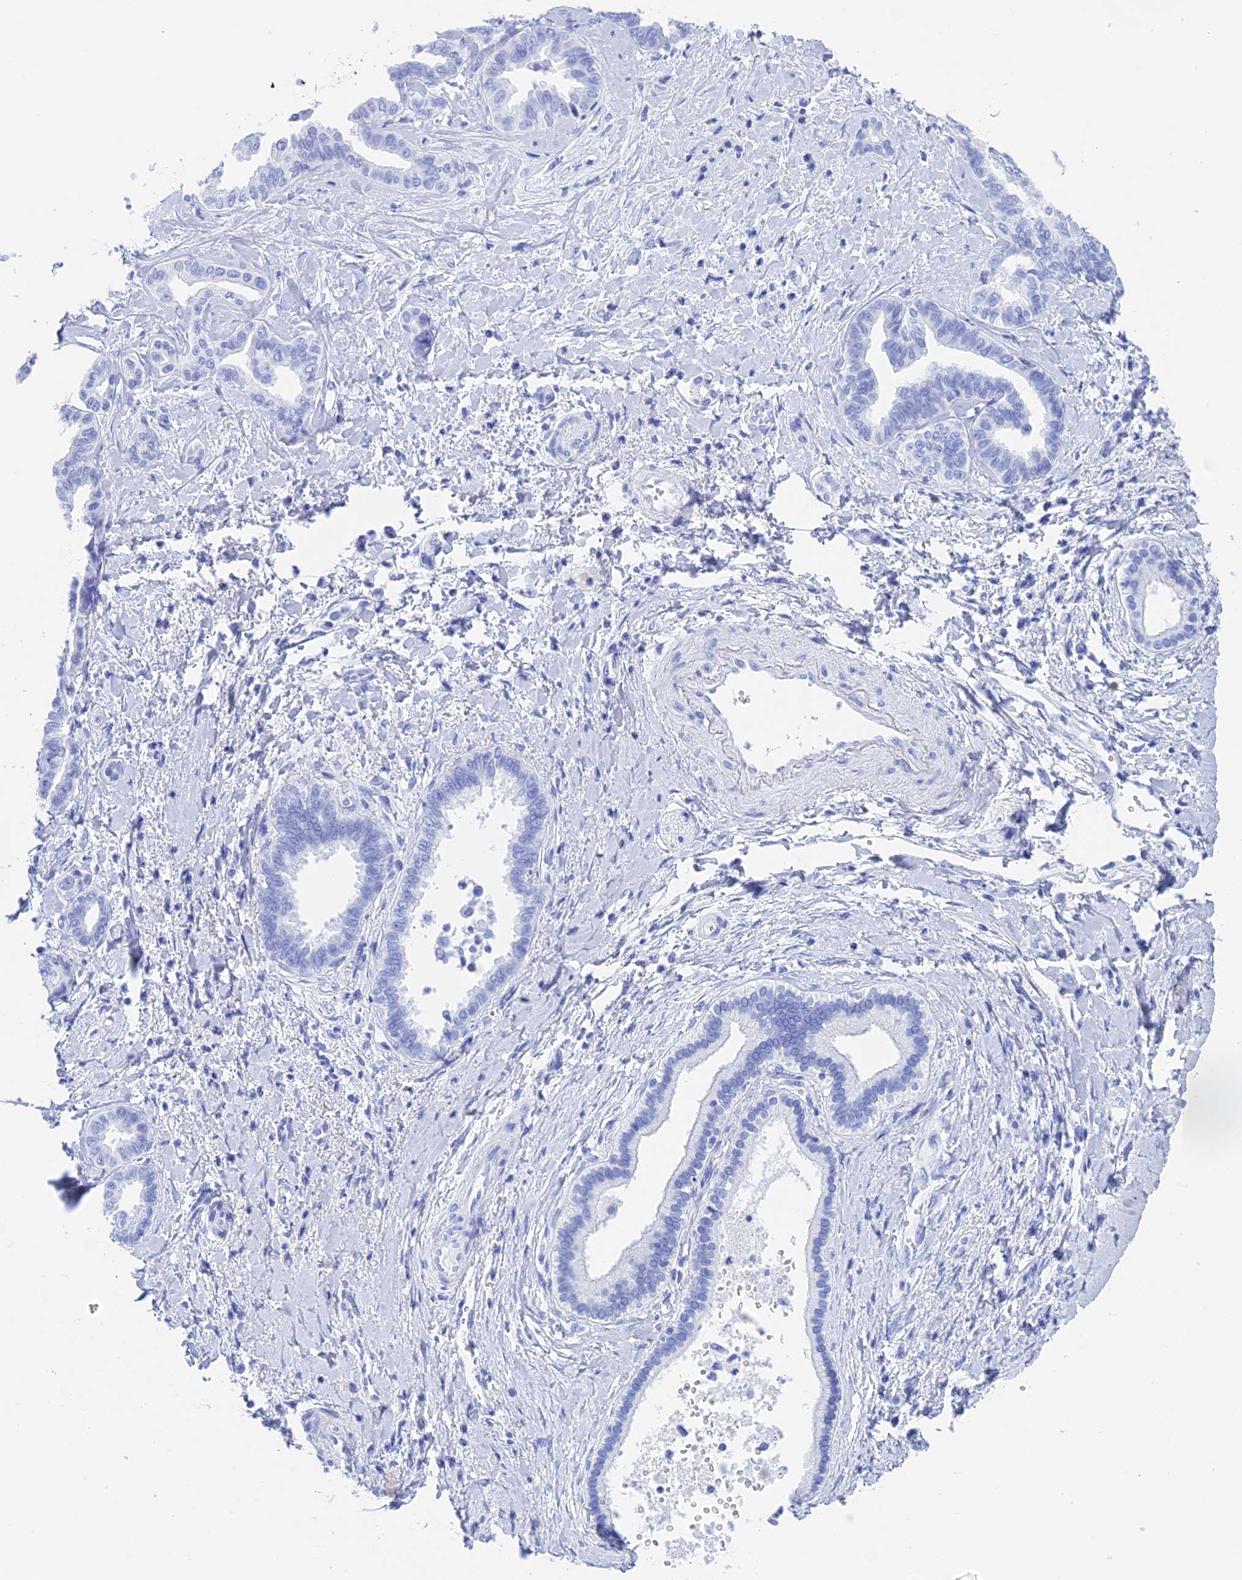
{"staining": {"intensity": "negative", "quantity": "none", "location": "none"}, "tissue": "liver cancer", "cell_type": "Tumor cells", "image_type": "cancer", "snomed": [{"axis": "morphology", "description": "Cholangiocarcinoma"}, {"axis": "topography", "description": "Liver"}], "caption": "IHC of liver cholangiocarcinoma reveals no staining in tumor cells.", "gene": "TEX101", "patient": {"sex": "female", "age": 77}}